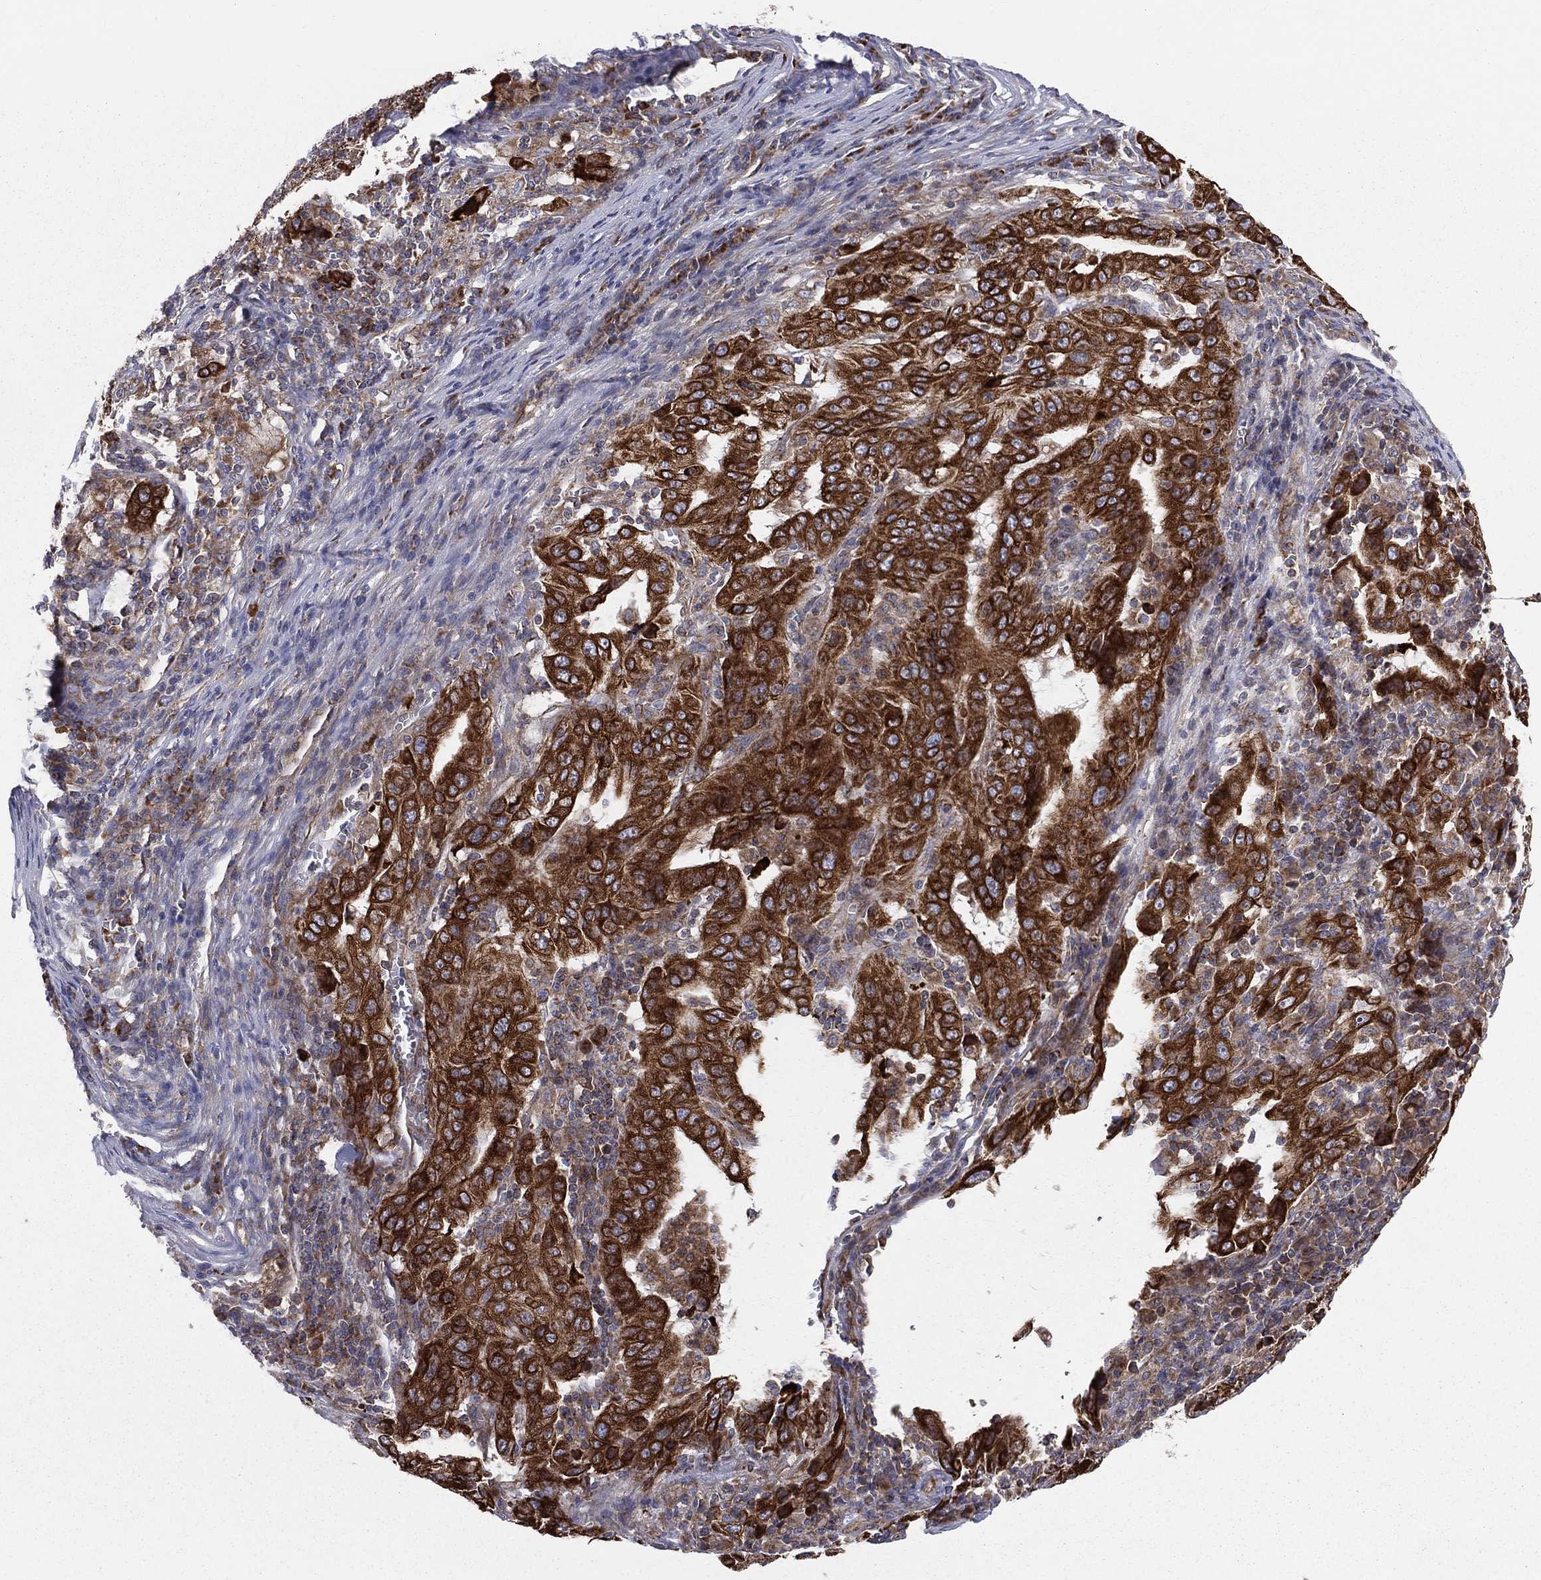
{"staining": {"intensity": "strong", "quantity": ">75%", "location": "cytoplasmic/membranous"}, "tissue": "pancreatic cancer", "cell_type": "Tumor cells", "image_type": "cancer", "snomed": [{"axis": "morphology", "description": "Adenocarcinoma, NOS"}, {"axis": "topography", "description": "Pancreas"}], "caption": "Pancreatic cancer (adenocarcinoma) stained for a protein (brown) exhibits strong cytoplasmic/membranous positive positivity in approximately >75% of tumor cells.", "gene": "MIX23", "patient": {"sex": "male", "age": 63}}